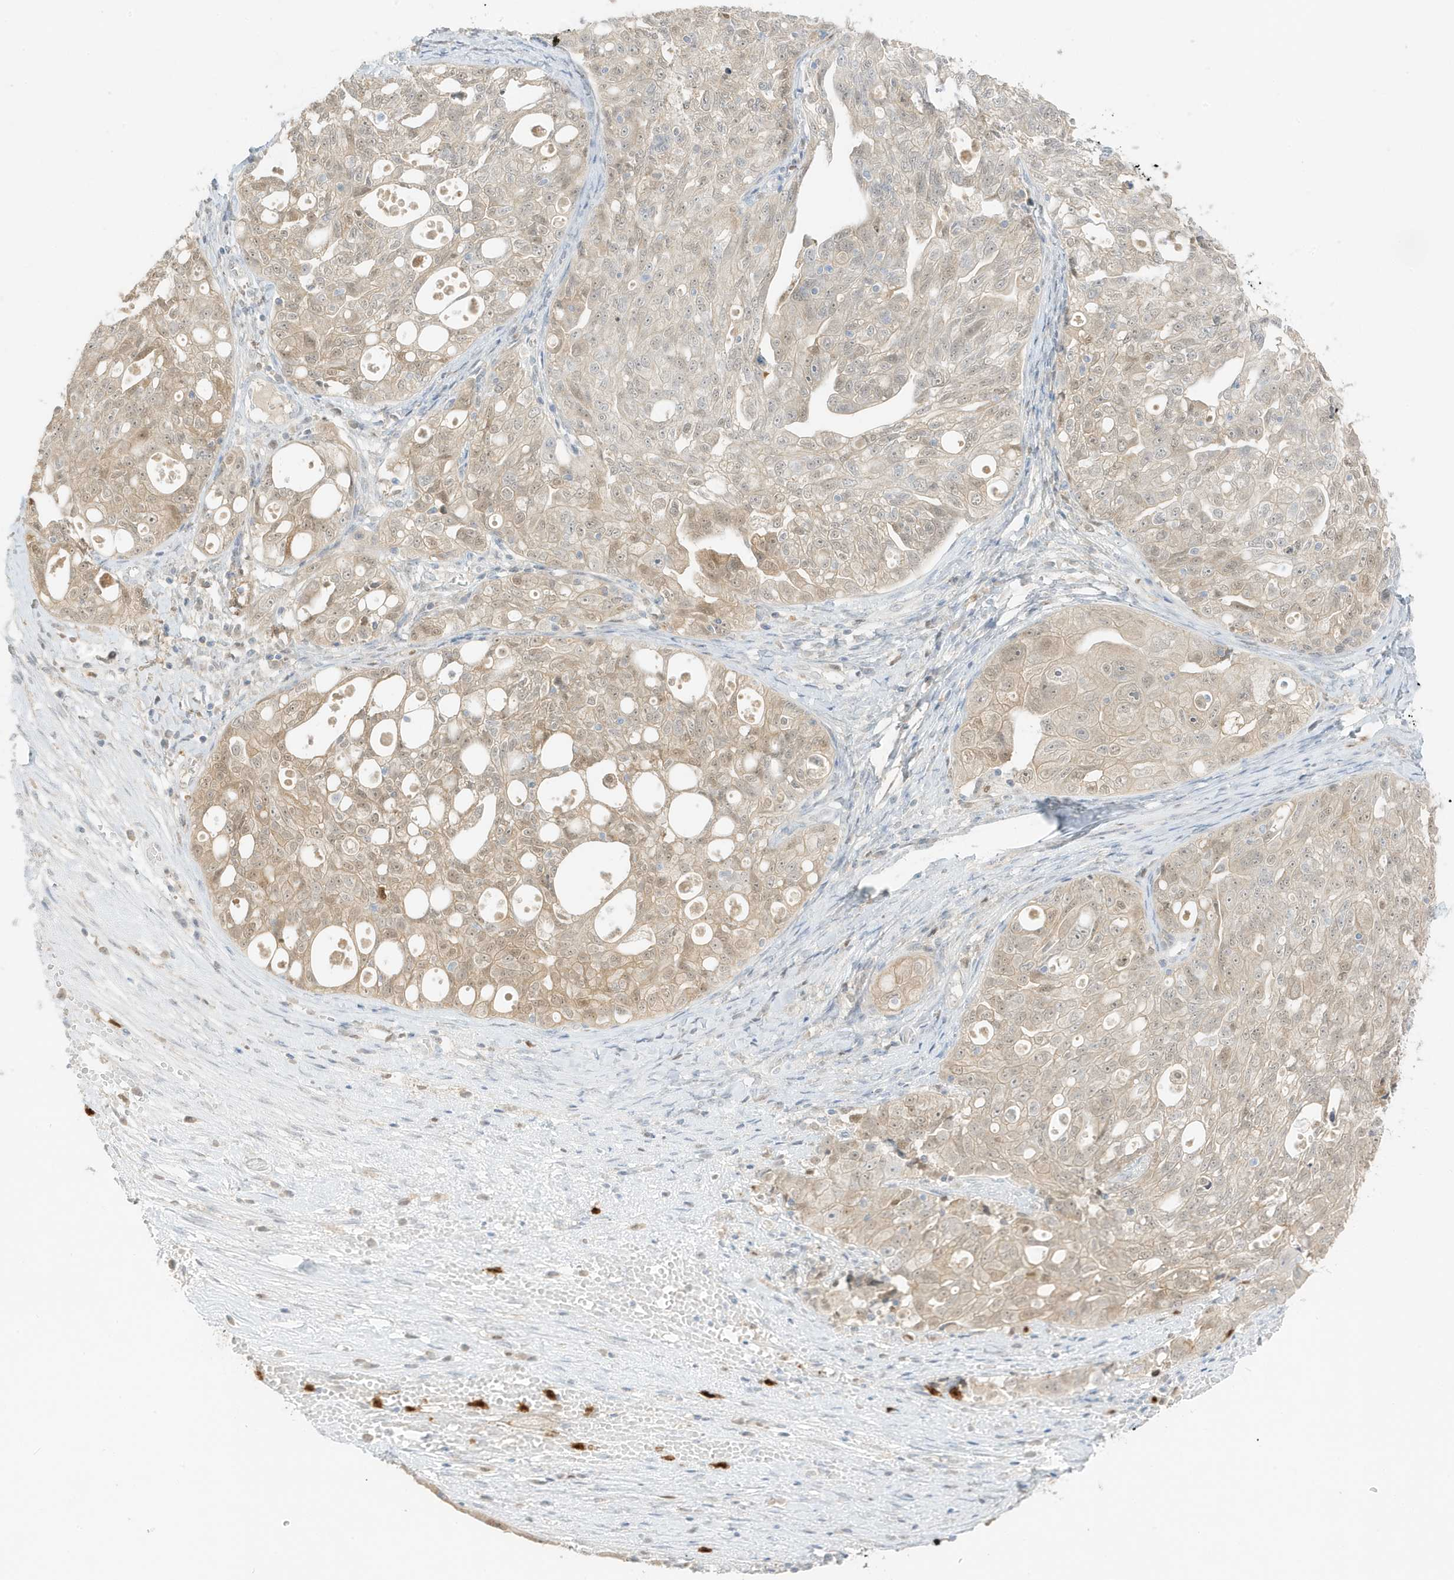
{"staining": {"intensity": "weak", "quantity": "<25%", "location": "nuclear"}, "tissue": "ovarian cancer", "cell_type": "Tumor cells", "image_type": "cancer", "snomed": [{"axis": "morphology", "description": "Carcinoma, NOS"}, {"axis": "morphology", "description": "Cystadenocarcinoma, serous, NOS"}, {"axis": "topography", "description": "Ovary"}], "caption": "High power microscopy photomicrograph of an immunohistochemistry histopathology image of serous cystadenocarcinoma (ovarian), revealing no significant positivity in tumor cells. The staining is performed using DAB brown chromogen with nuclei counter-stained in using hematoxylin.", "gene": "GCA", "patient": {"sex": "female", "age": 69}}